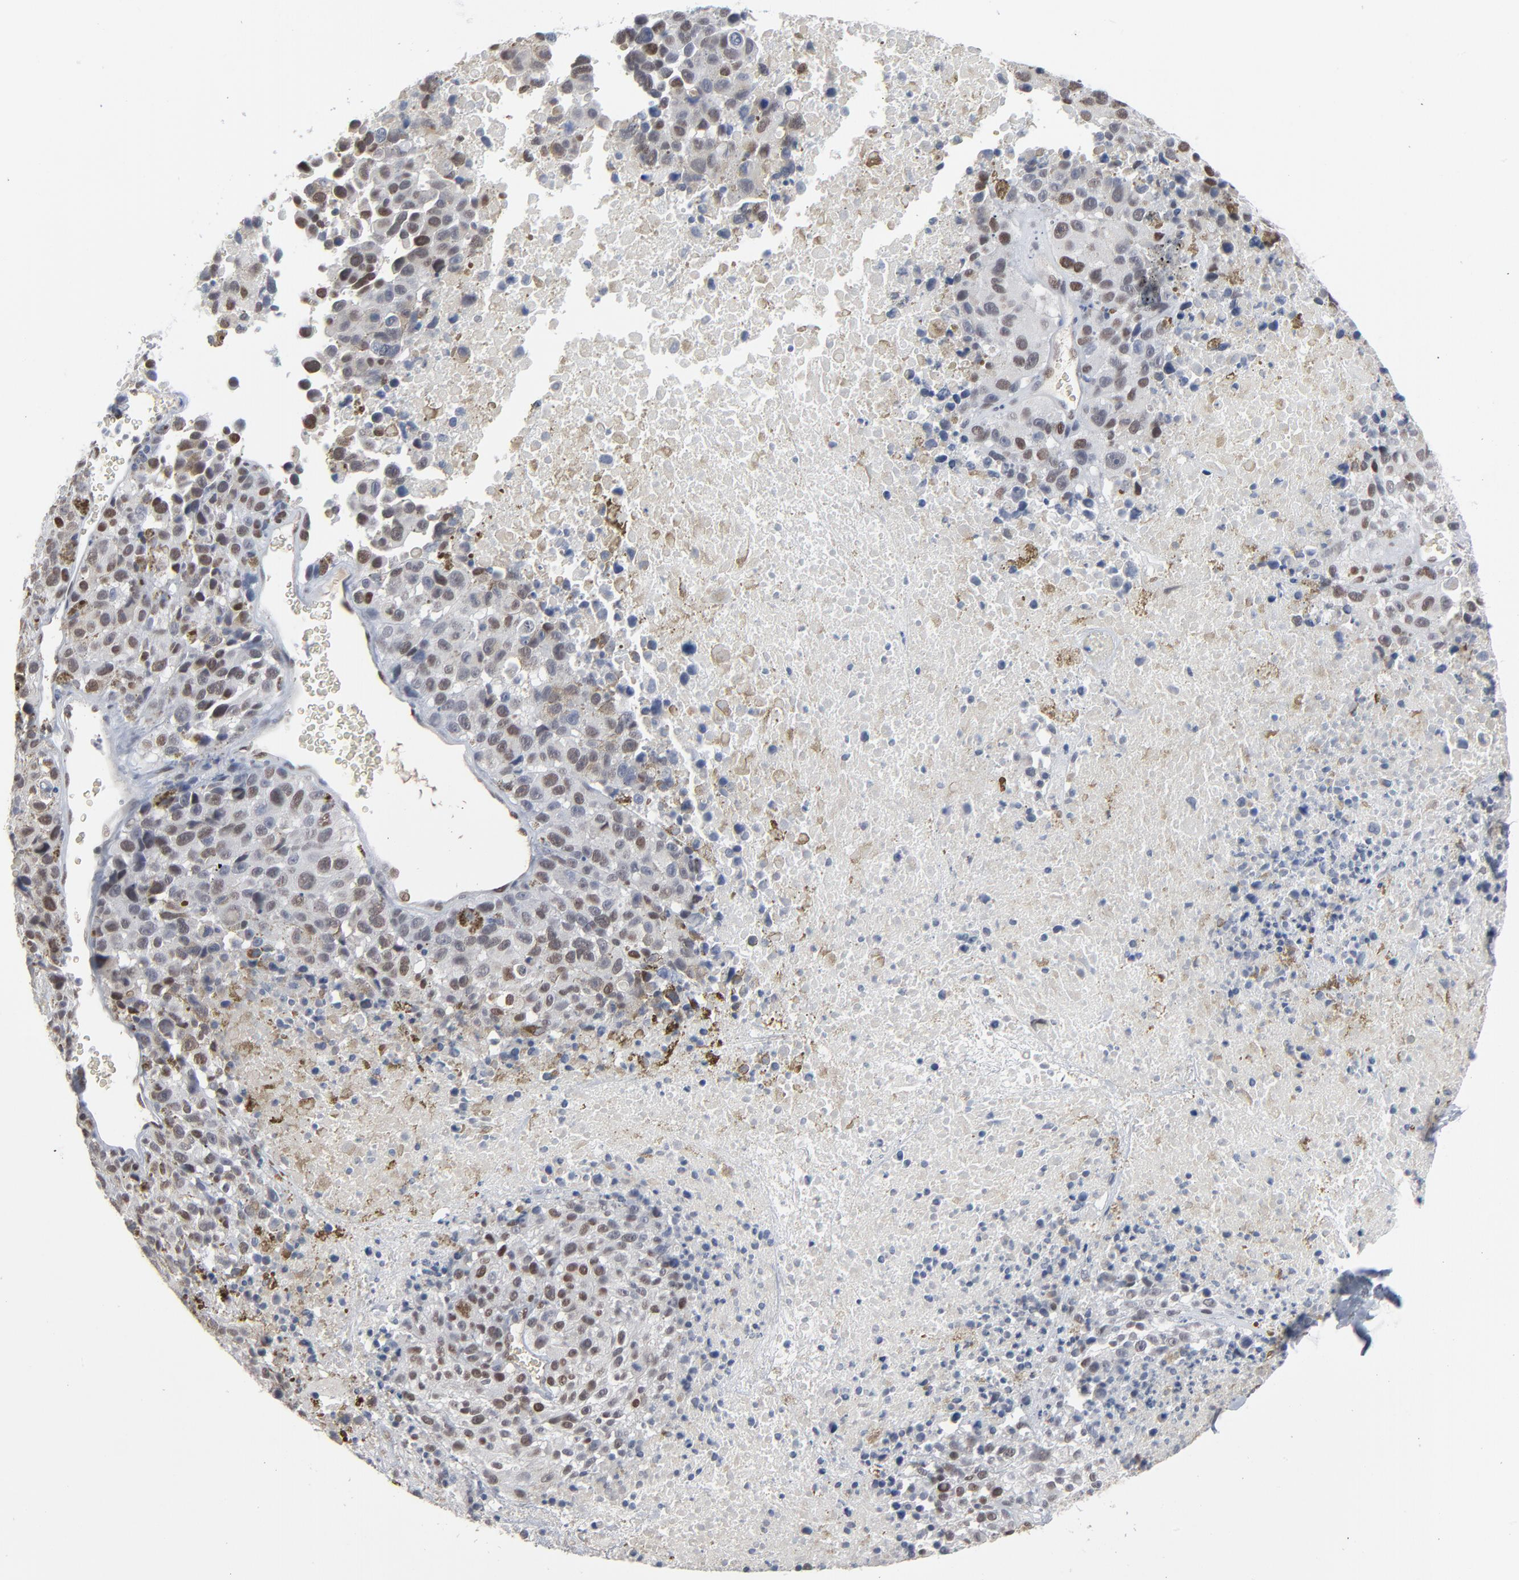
{"staining": {"intensity": "moderate", "quantity": "25%-75%", "location": "nuclear"}, "tissue": "melanoma", "cell_type": "Tumor cells", "image_type": "cancer", "snomed": [{"axis": "morphology", "description": "Malignant melanoma, Metastatic site"}, {"axis": "topography", "description": "Cerebral cortex"}], "caption": "Malignant melanoma (metastatic site) stained with a protein marker shows moderate staining in tumor cells.", "gene": "ATF7", "patient": {"sex": "female", "age": 52}}